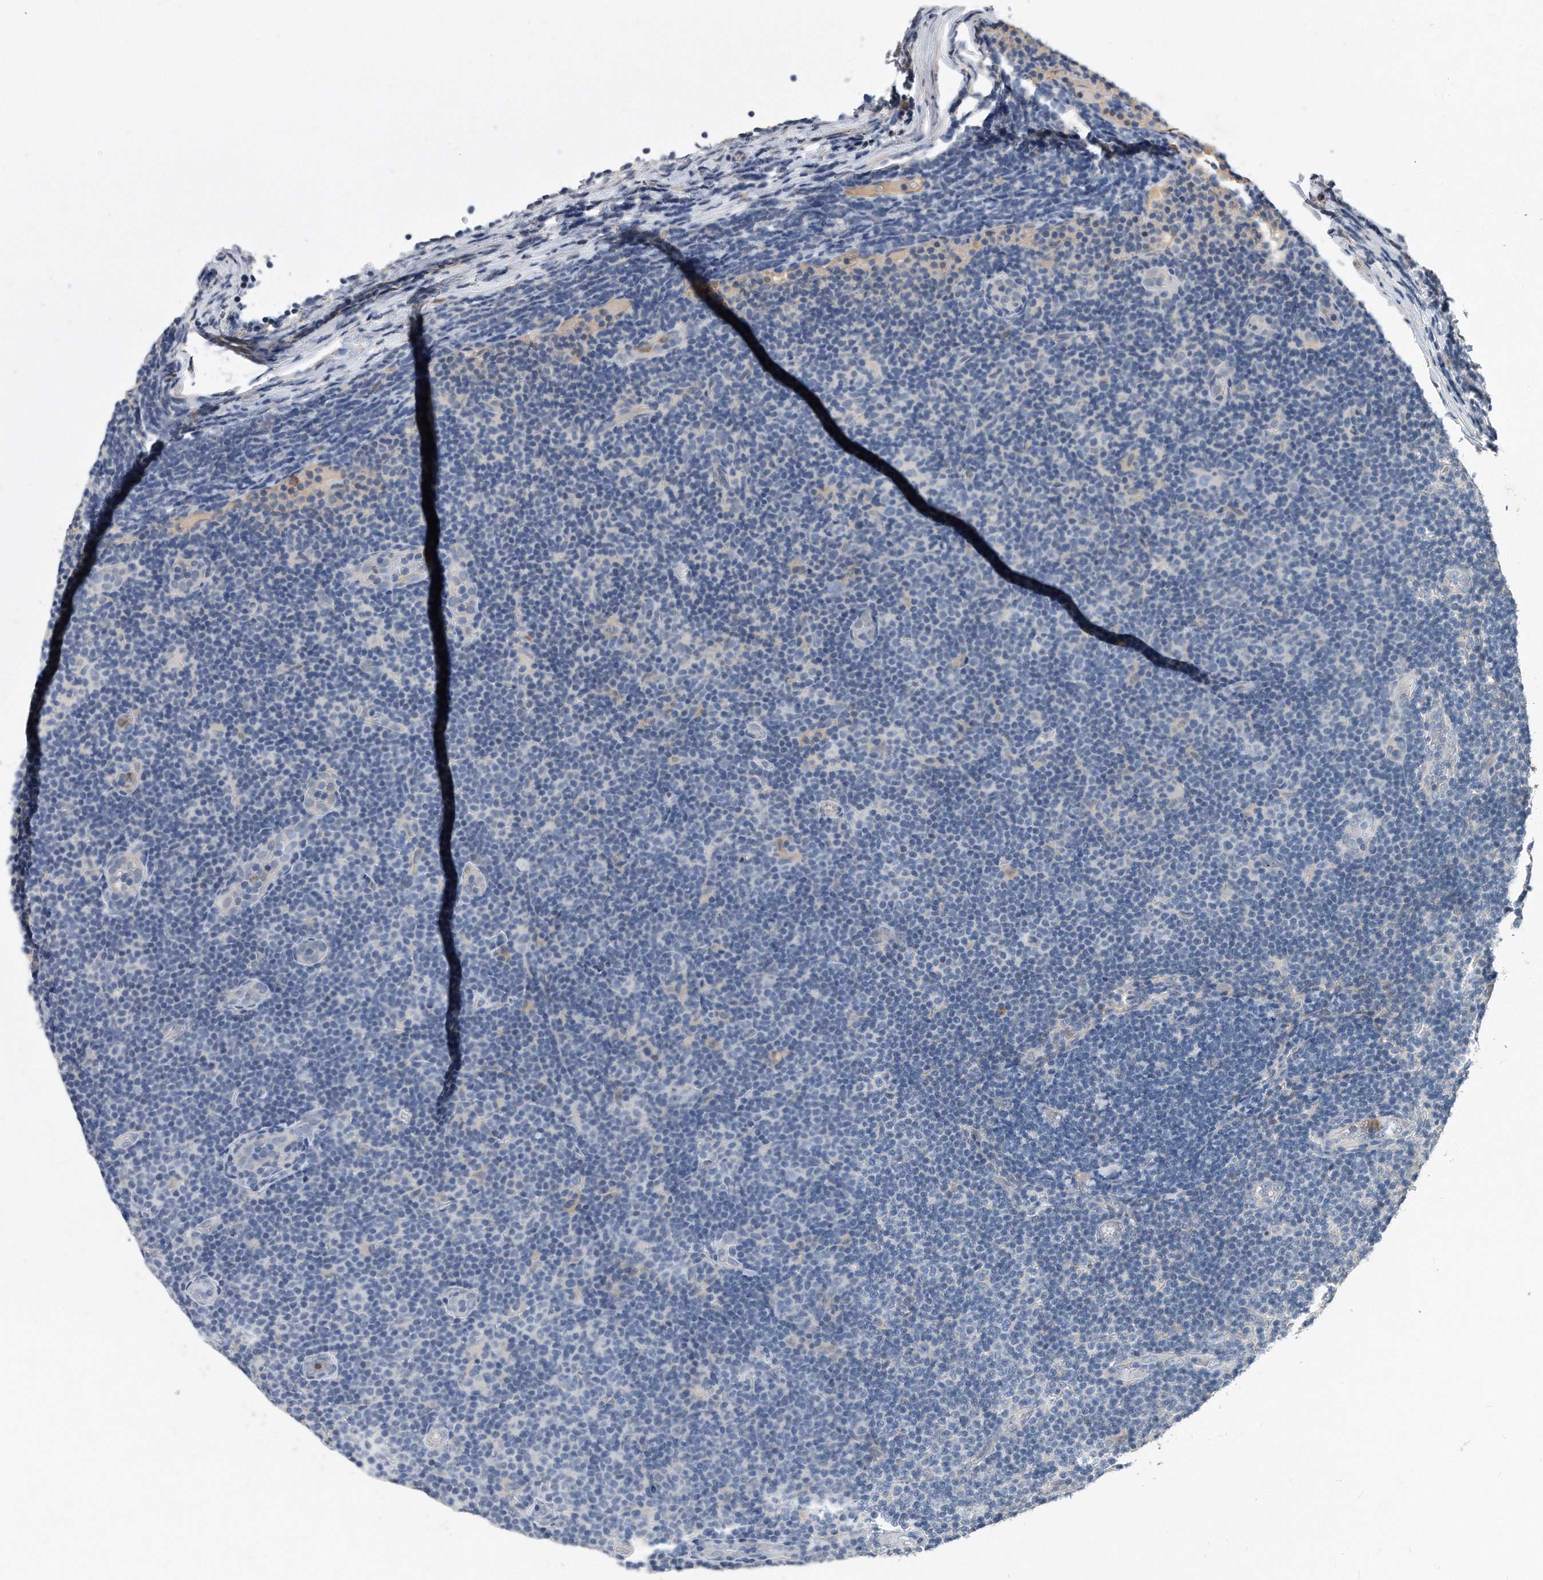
{"staining": {"intensity": "negative", "quantity": "none", "location": "none"}, "tissue": "lymphoma", "cell_type": "Tumor cells", "image_type": "cancer", "snomed": [{"axis": "morphology", "description": "Malignant lymphoma, non-Hodgkin's type, Low grade"}, {"axis": "topography", "description": "Lymph node"}], "caption": "The IHC micrograph has no significant expression in tumor cells of low-grade malignant lymphoma, non-Hodgkin's type tissue.", "gene": "HOMER3", "patient": {"sex": "male", "age": 83}}